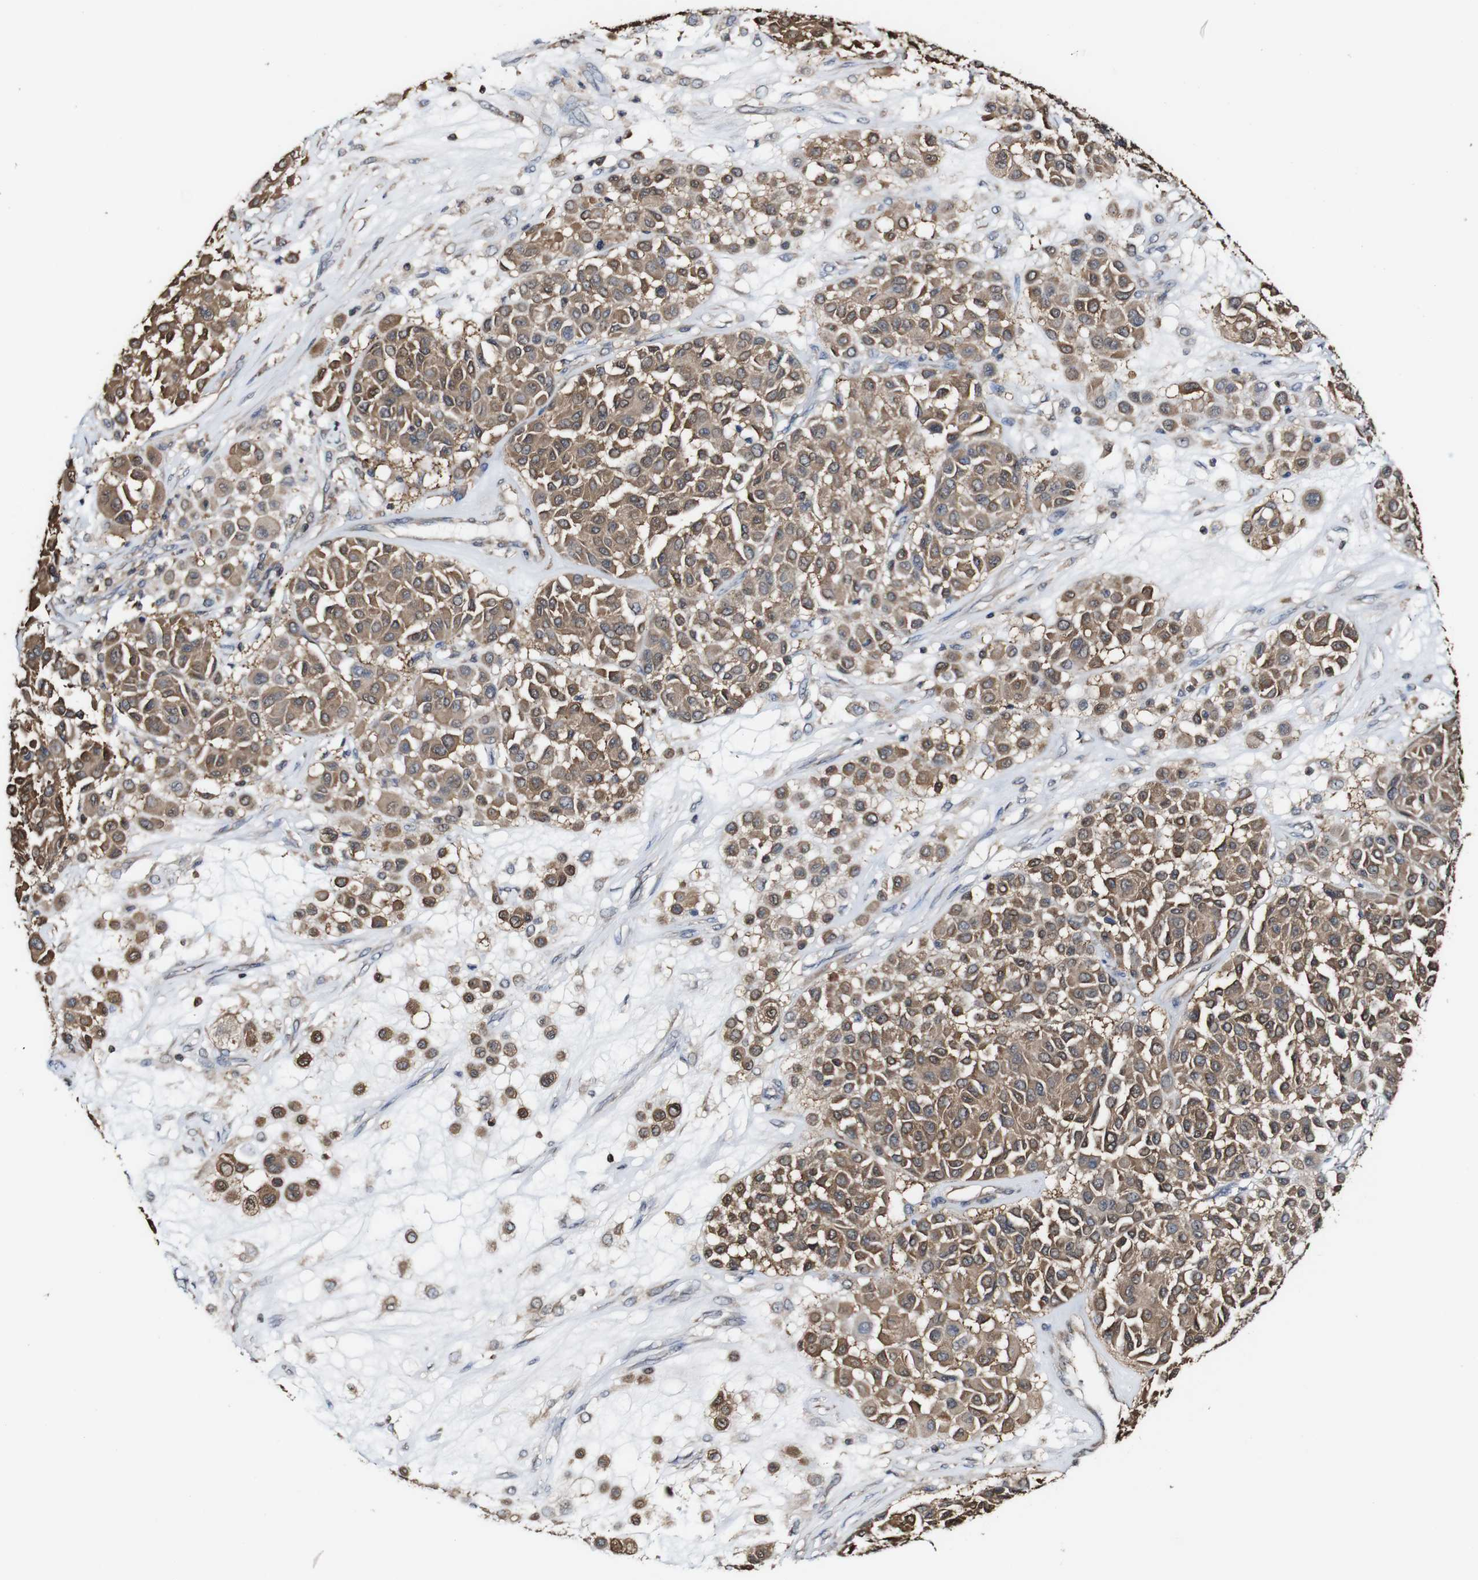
{"staining": {"intensity": "moderate", "quantity": ">75%", "location": "cytoplasmic/membranous"}, "tissue": "melanoma", "cell_type": "Tumor cells", "image_type": "cancer", "snomed": [{"axis": "morphology", "description": "Malignant melanoma, Metastatic site"}, {"axis": "topography", "description": "Soft tissue"}], "caption": "Immunohistochemistry histopathology image of neoplastic tissue: human malignant melanoma (metastatic site) stained using immunohistochemistry exhibits medium levels of moderate protein expression localized specifically in the cytoplasmic/membranous of tumor cells, appearing as a cytoplasmic/membranous brown color.", "gene": "PTPRR", "patient": {"sex": "male", "age": 41}}